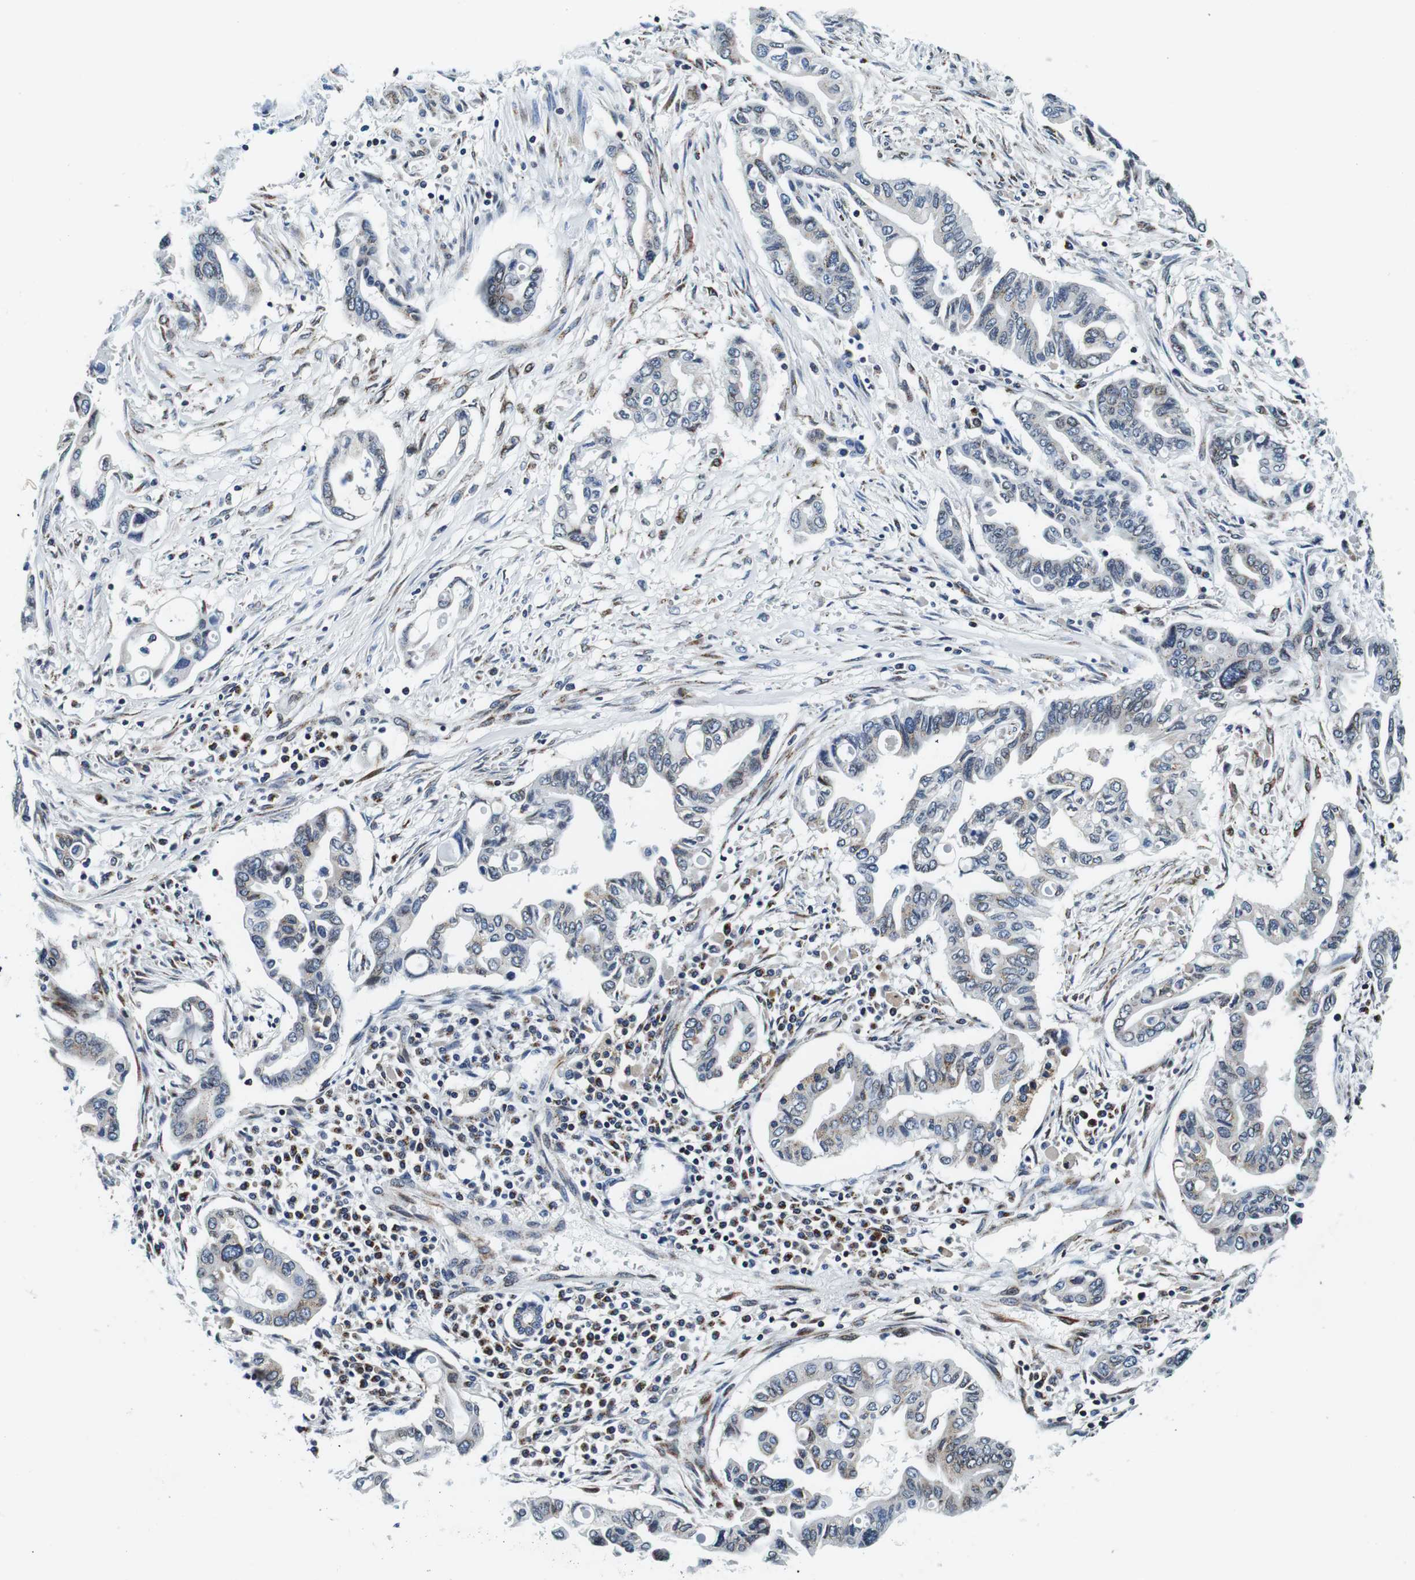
{"staining": {"intensity": "weak", "quantity": "<25%", "location": "cytoplasmic/membranous"}, "tissue": "pancreatic cancer", "cell_type": "Tumor cells", "image_type": "cancer", "snomed": [{"axis": "morphology", "description": "Adenocarcinoma, NOS"}, {"axis": "topography", "description": "Pancreas"}], "caption": "High power microscopy histopathology image of an IHC micrograph of adenocarcinoma (pancreatic), revealing no significant positivity in tumor cells.", "gene": "FAR2", "patient": {"sex": "female", "age": 57}}